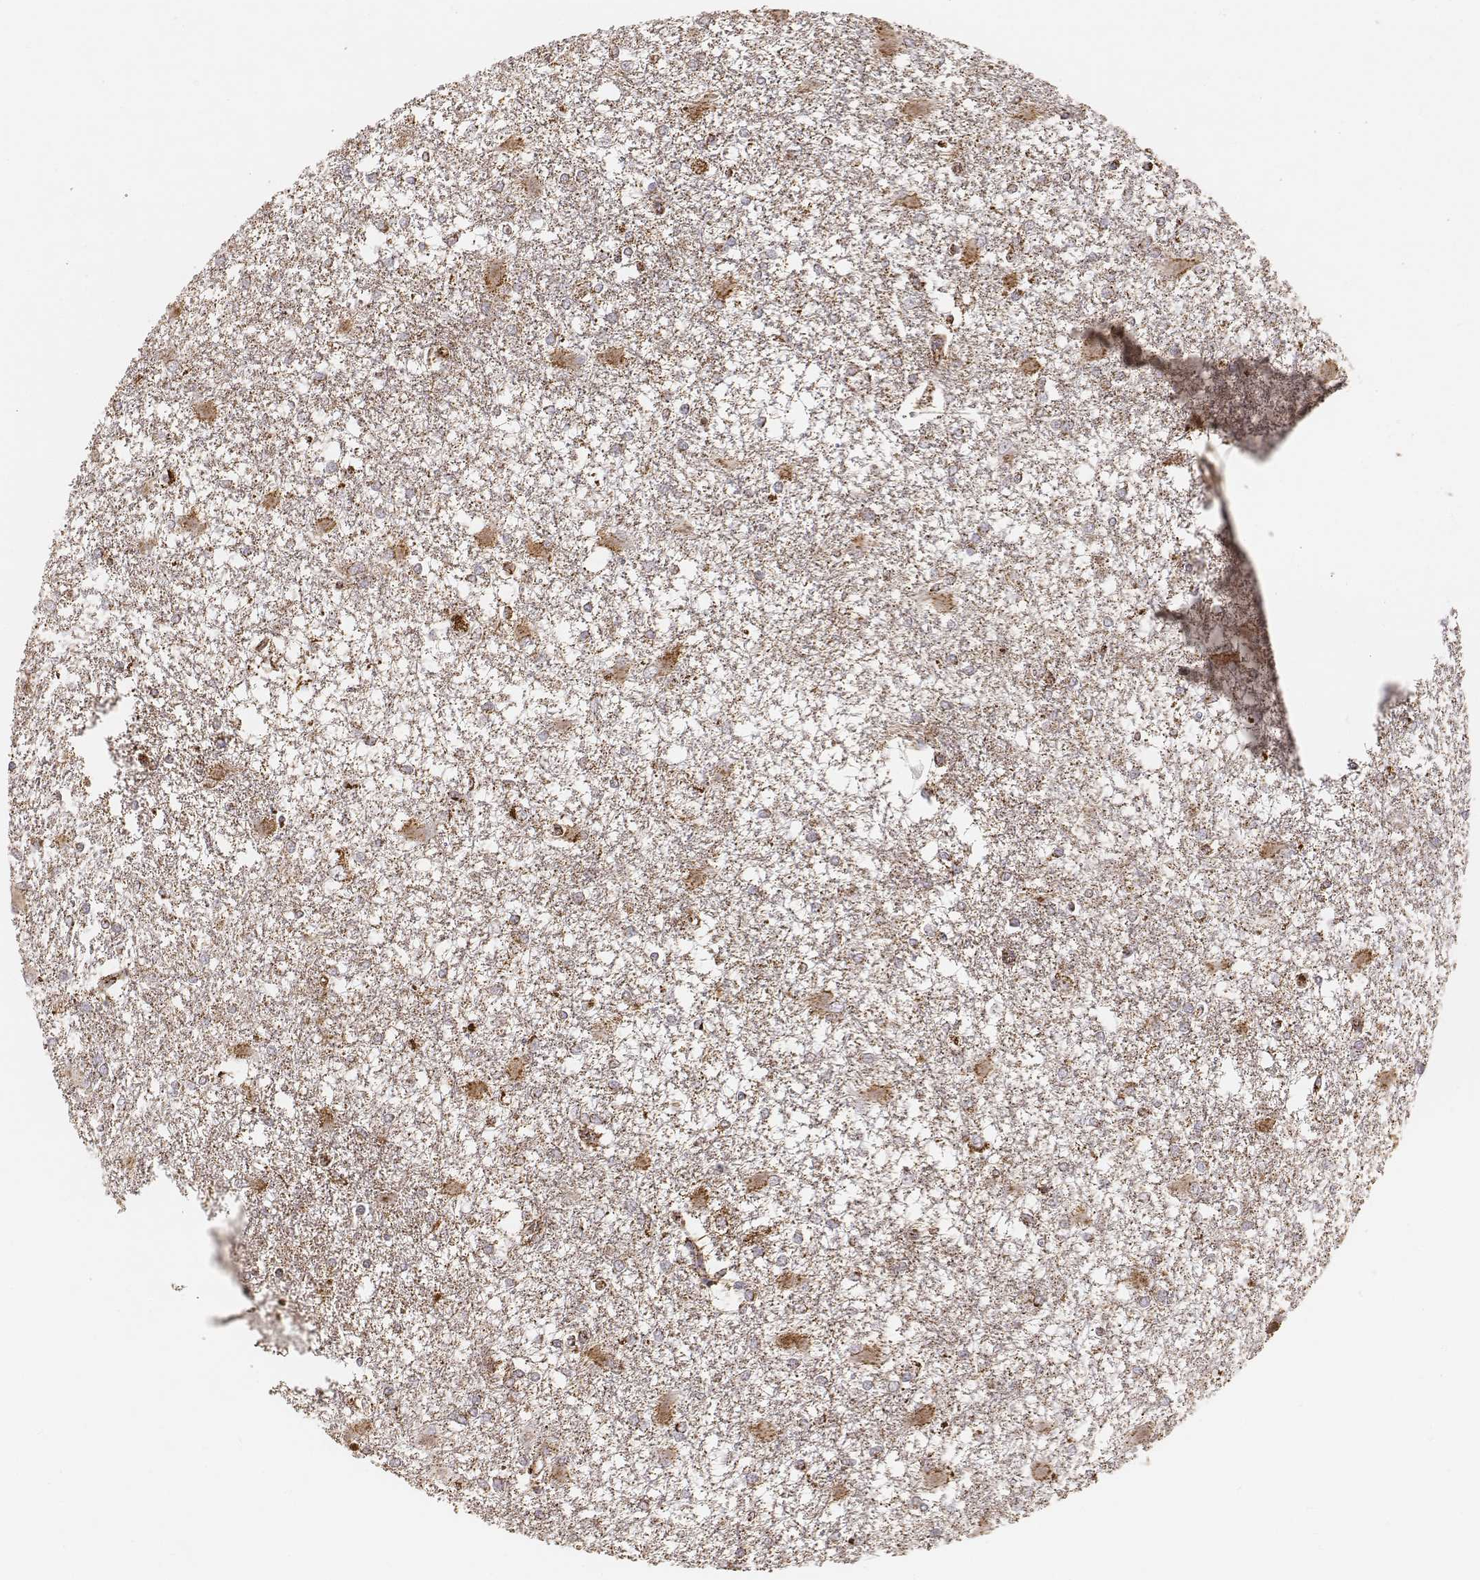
{"staining": {"intensity": "moderate", "quantity": ">75%", "location": "cytoplasmic/membranous"}, "tissue": "glioma", "cell_type": "Tumor cells", "image_type": "cancer", "snomed": [{"axis": "morphology", "description": "Glioma, malignant, High grade"}, {"axis": "topography", "description": "Cerebral cortex"}], "caption": "Brown immunohistochemical staining in malignant high-grade glioma shows moderate cytoplasmic/membranous expression in approximately >75% of tumor cells.", "gene": "CS", "patient": {"sex": "male", "age": 79}}